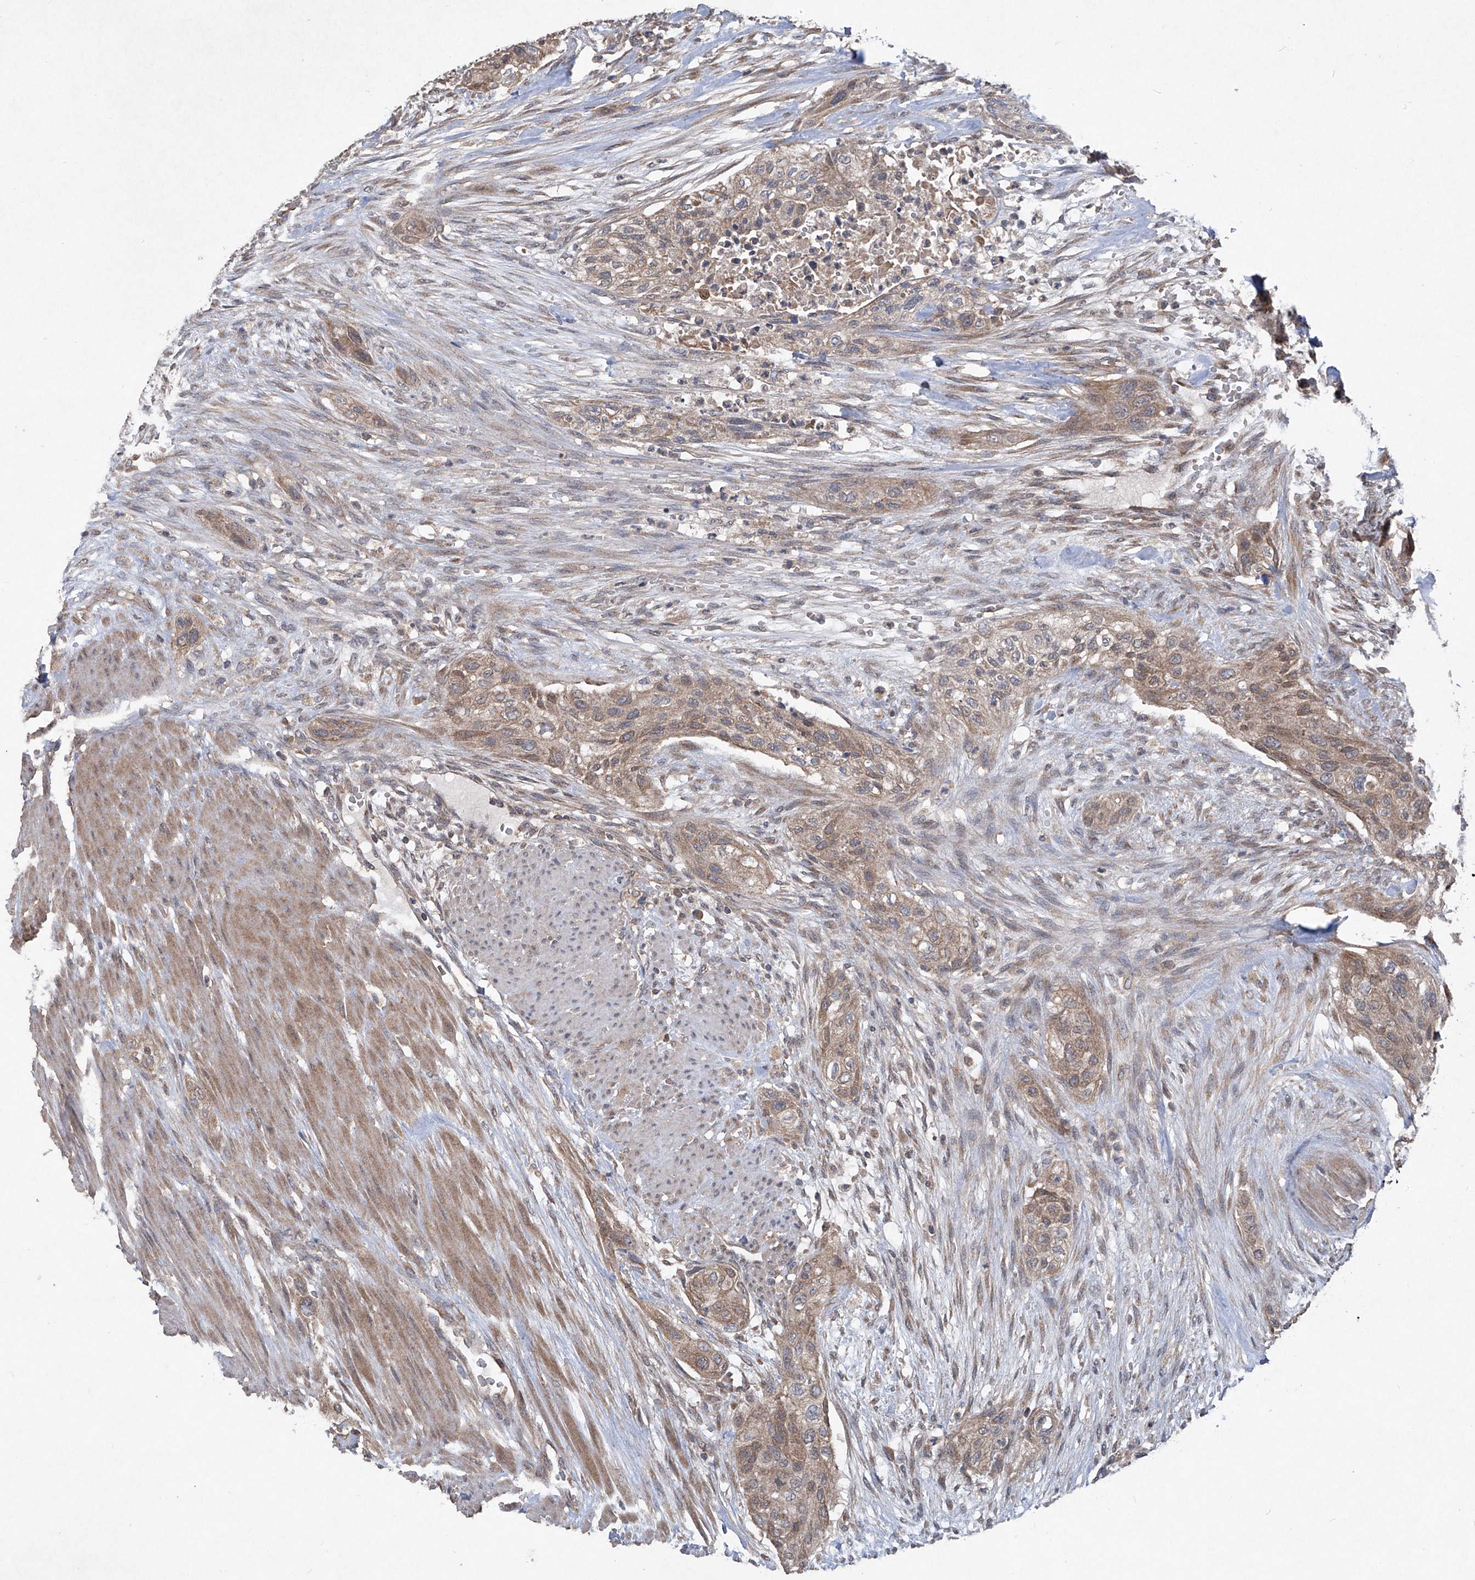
{"staining": {"intensity": "weak", "quantity": ">75%", "location": "cytoplasmic/membranous"}, "tissue": "urothelial cancer", "cell_type": "Tumor cells", "image_type": "cancer", "snomed": [{"axis": "morphology", "description": "Urothelial carcinoma, High grade"}, {"axis": "topography", "description": "Urinary bladder"}], "caption": "Human urothelial cancer stained with a protein marker shows weak staining in tumor cells.", "gene": "SUMF2", "patient": {"sex": "male", "age": 35}}